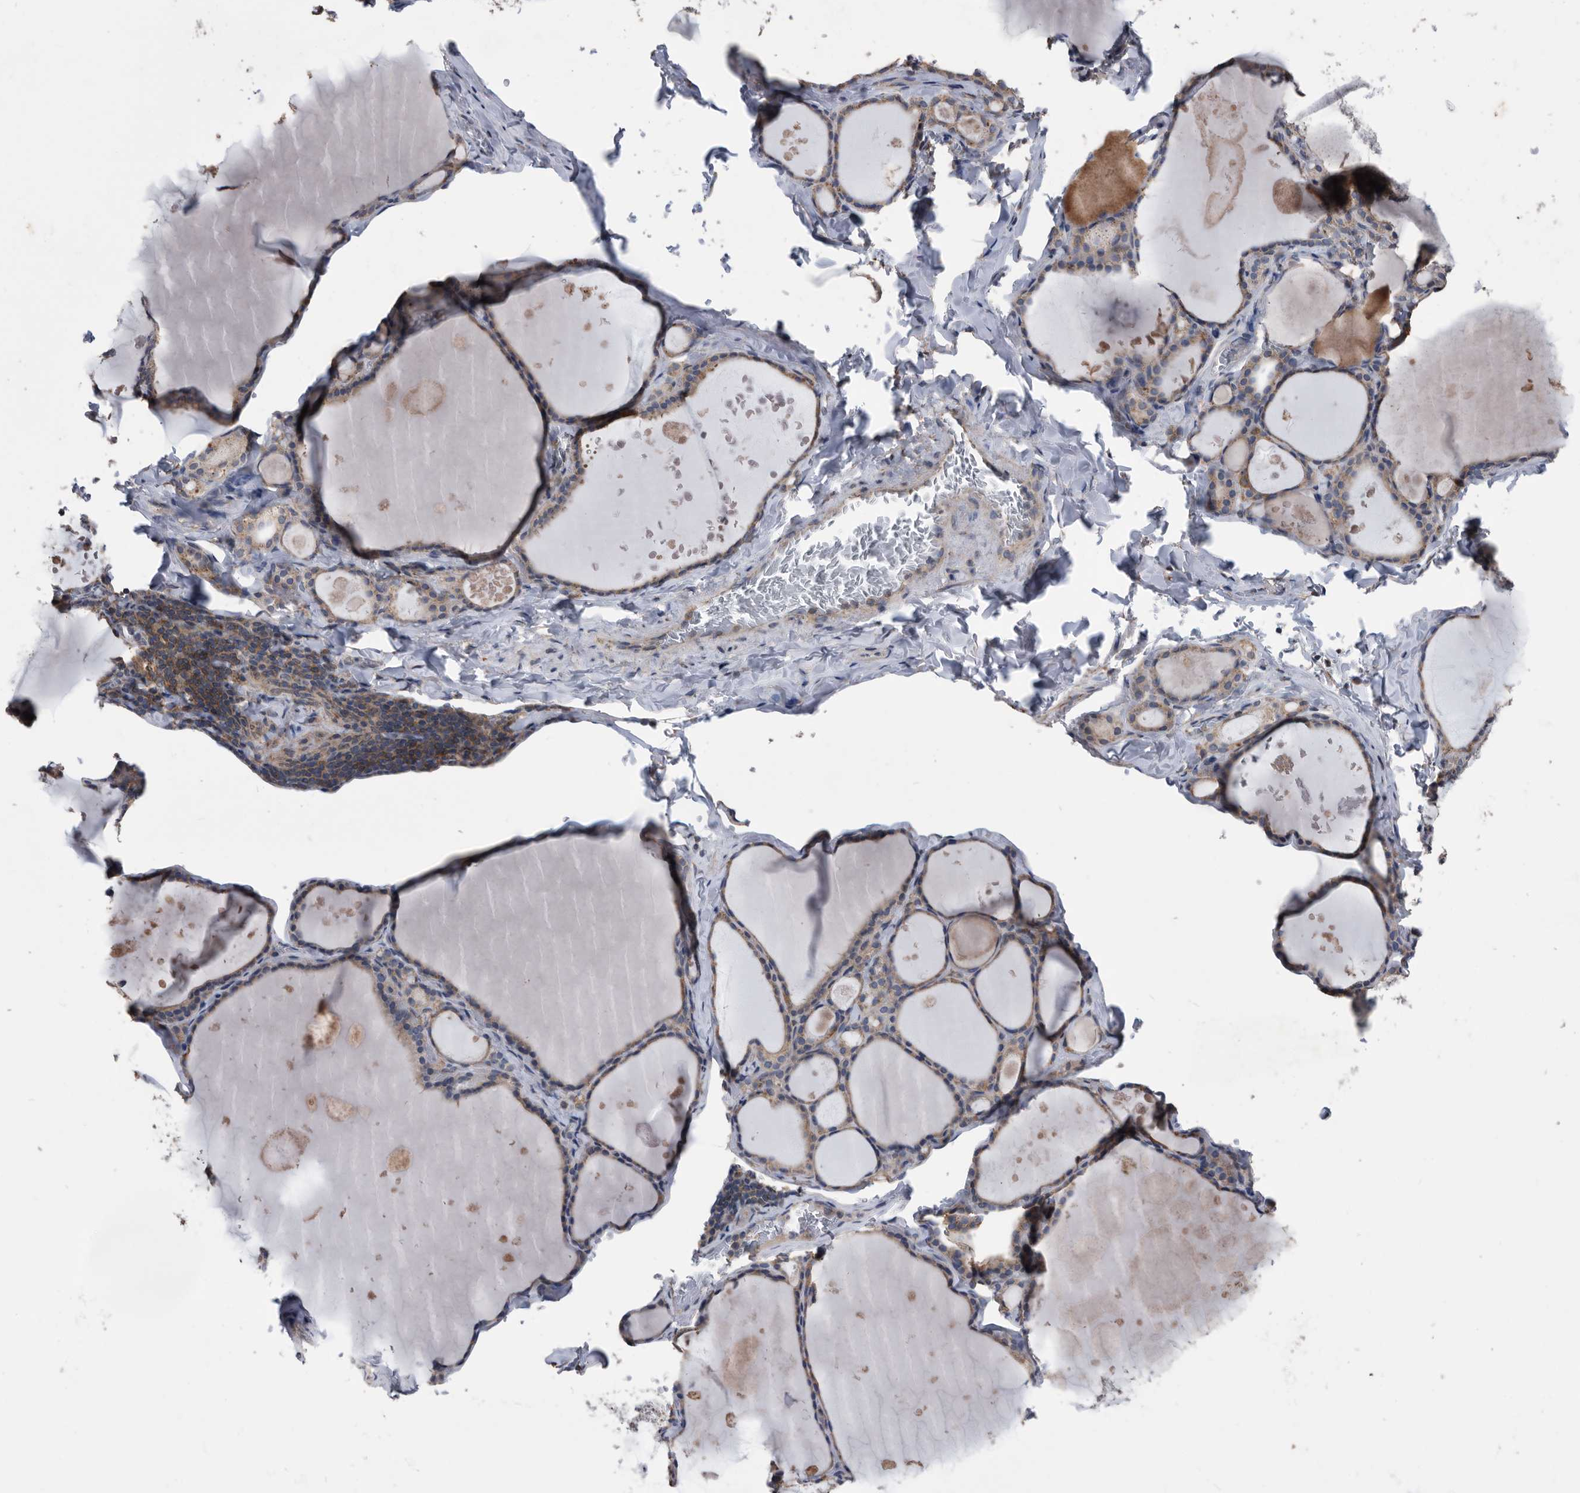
{"staining": {"intensity": "weak", "quantity": ">75%", "location": "cytoplasmic/membranous"}, "tissue": "thyroid gland", "cell_type": "Glandular cells", "image_type": "normal", "snomed": [{"axis": "morphology", "description": "Normal tissue, NOS"}, {"axis": "topography", "description": "Thyroid gland"}], "caption": "Protein staining reveals weak cytoplasmic/membranous staining in approximately >75% of glandular cells in normal thyroid gland.", "gene": "NRBP1", "patient": {"sex": "male", "age": 56}}